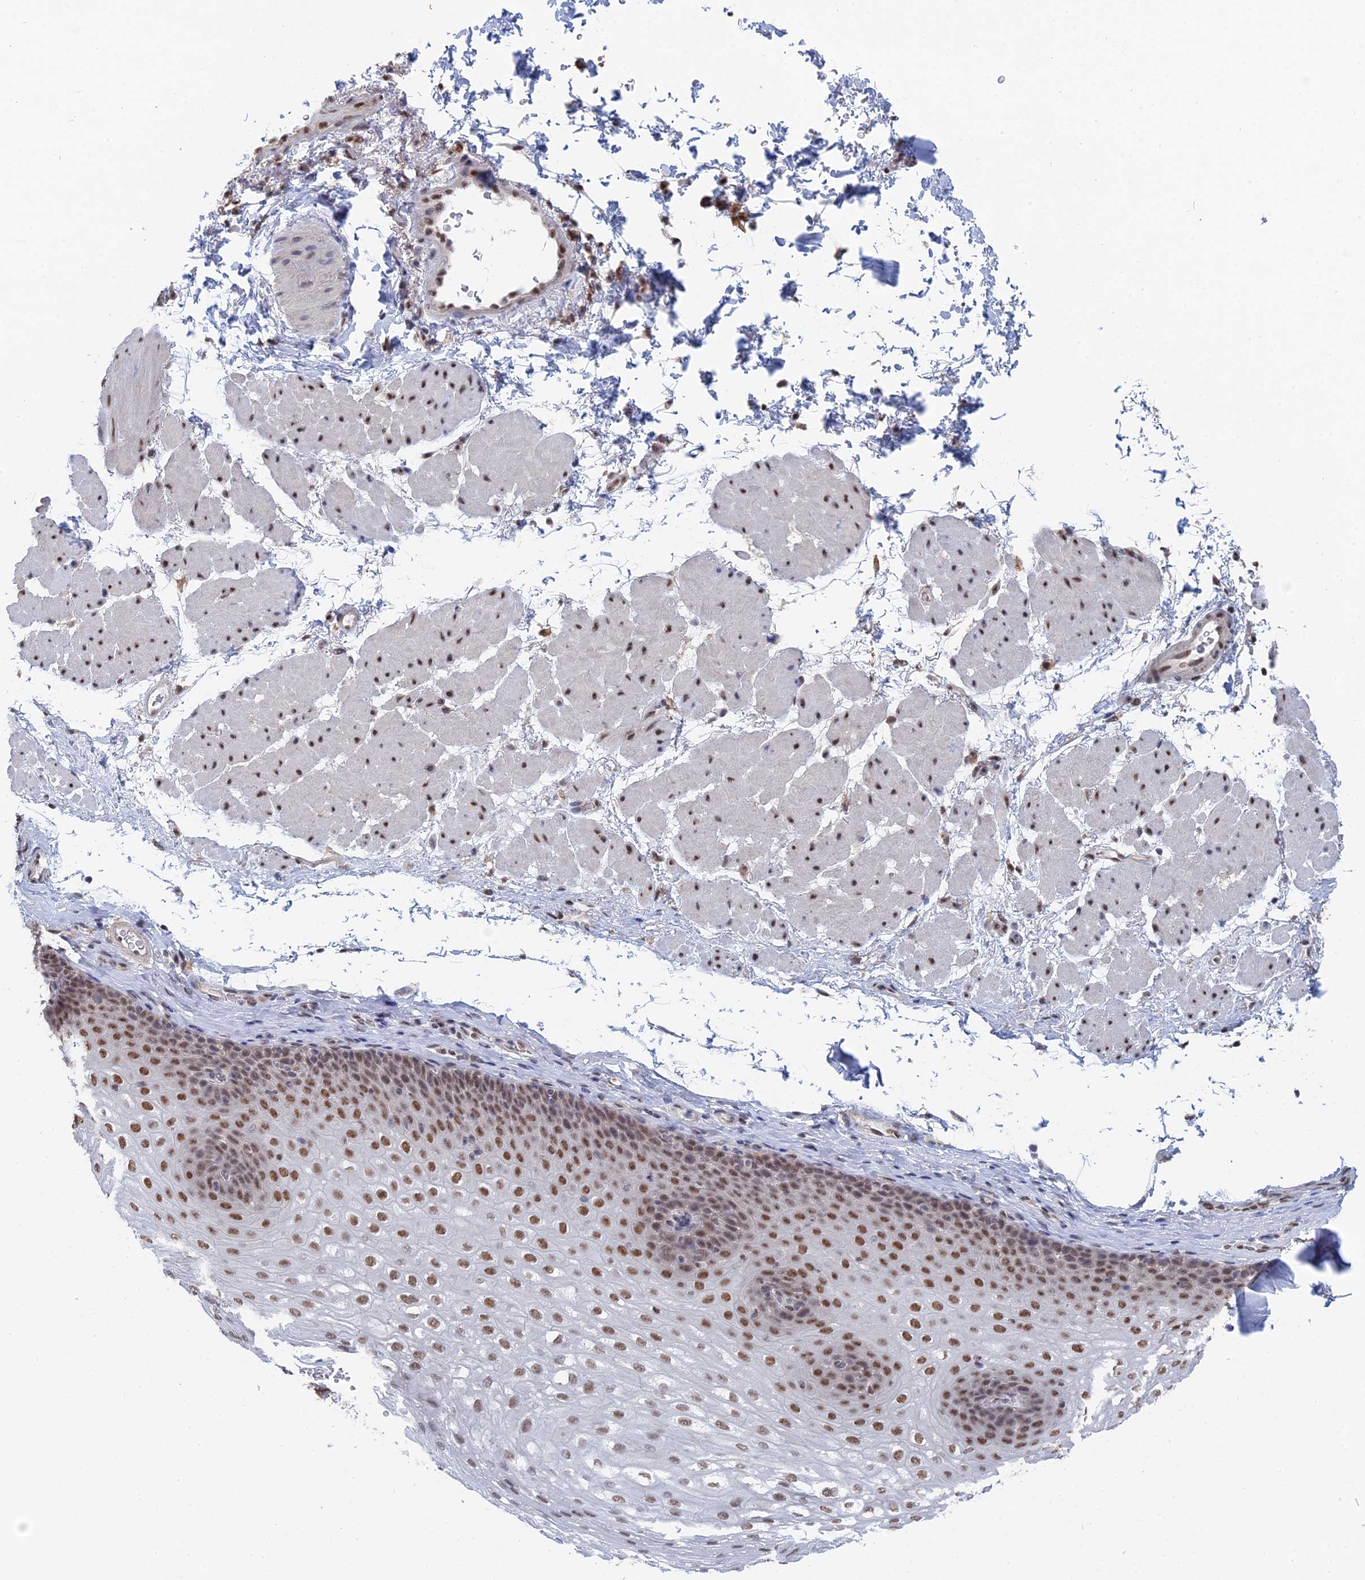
{"staining": {"intensity": "moderate", "quantity": ">75%", "location": "nuclear"}, "tissue": "esophagus", "cell_type": "Squamous epithelial cells", "image_type": "normal", "snomed": [{"axis": "morphology", "description": "Normal tissue, NOS"}, {"axis": "topography", "description": "Esophagus"}], "caption": "This photomicrograph exhibits unremarkable esophagus stained with immunohistochemistry to label a protein in brown. The nuclear of squamous epithelial cells show moderate positivity for the protein. Nuclei are counter-stained blue.", "gene": "TSSC4", "patient": {"sex": "female", "age": 66}}